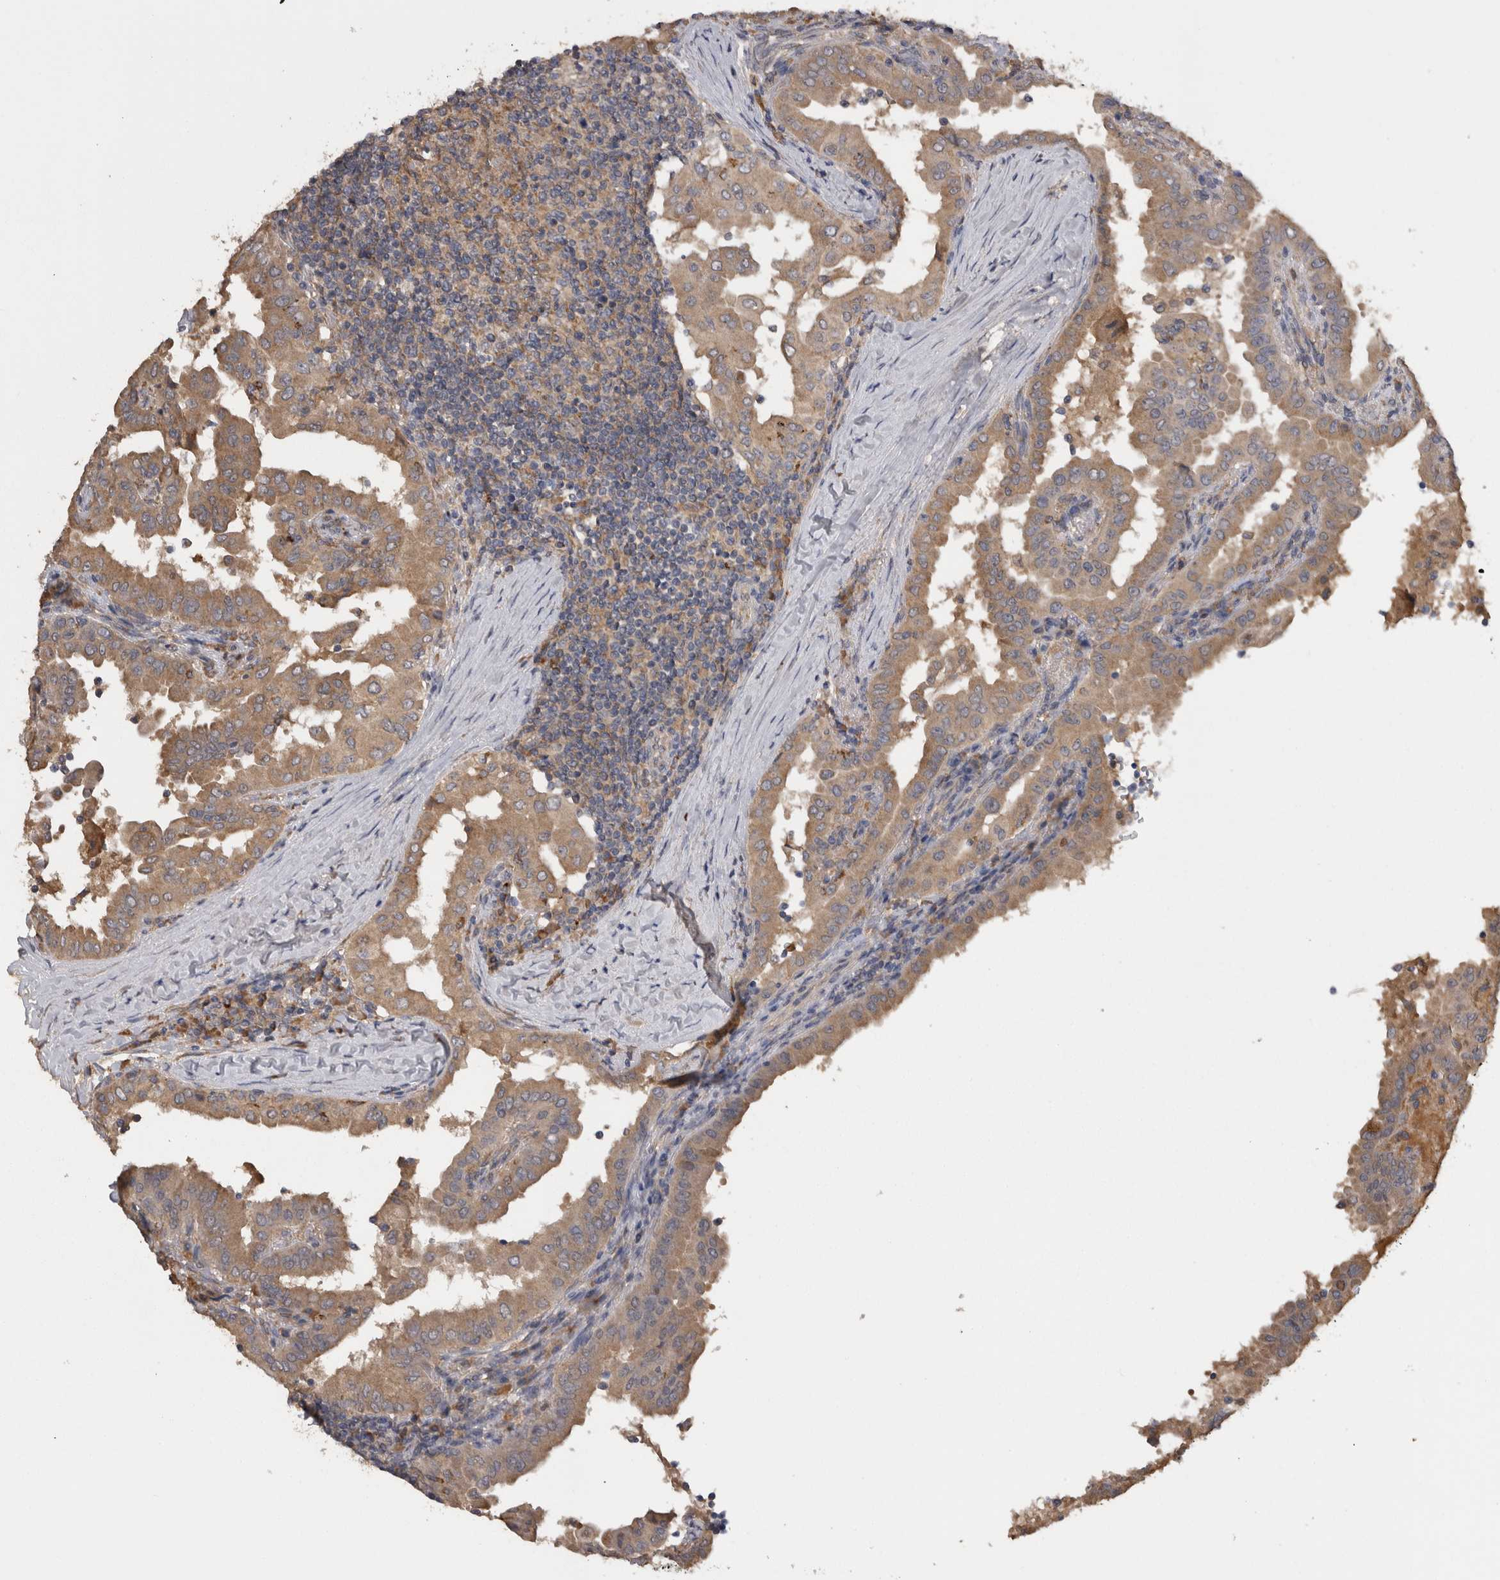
{"staining": {"intensity": "moderate", "quantity": ">75%", "location": "cytoplasmic/membranous"}, "tissue": "thyroid cancer", "cell_type": "Tumor cells", "image_type": "cancer", "snomed": [{"axis": "morphology", "description": "Papillary adenocarcinoma, NOS"}, {"axis": "topography", "description": "Thyroid gland"}], "caption": "Immunohistochemical staining of thyroid papillary adenocarcinoma demonstrates moderate cytoplasmic/membranous protein expression in about >75% of tumor cells. Nuclei are stained in blue.", "gene": "TMED7", "patient": {"sex": "male", "age": 33}}